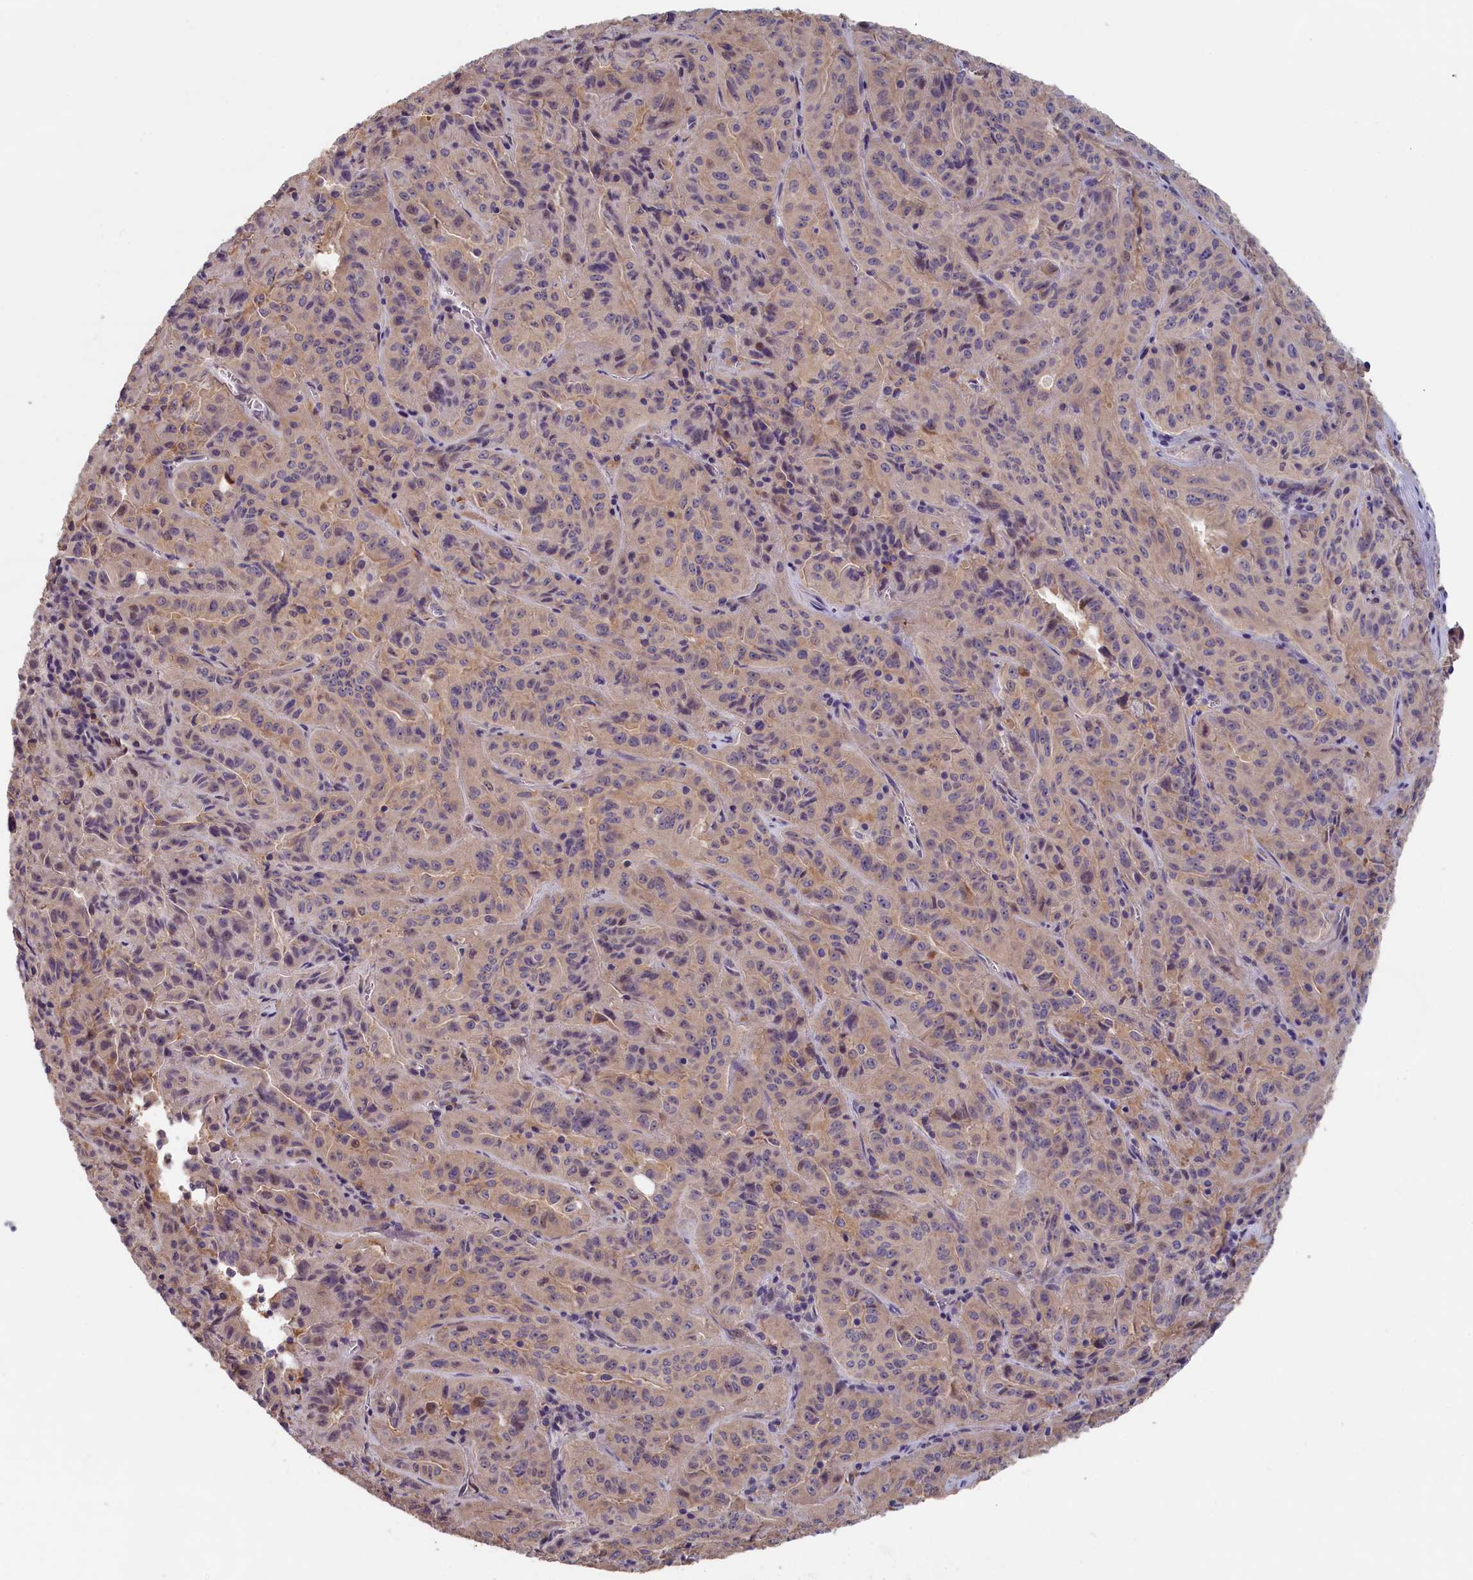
{"staining": {"intensity": "weak", "quantity": "25%-75%", "location": "cytoplasmic/membranous"}, "tissue": "pancreatic cancer", "cell_type": "Tumor cells", "image_type": "cancer", "snomed": [{"axis": "morphology", "description": "Adenocarcinoma, NOS"}, {"axis": "topography", "description": "Pancreas"}], "caption": "Adenocarcinoma (pancreatic) tissue displays weak cytoplasmic/membranous staining in about 25%-75% of tumor cells", "gene": "TMEM116", "patient": {"sex": "male", "age": 63}}